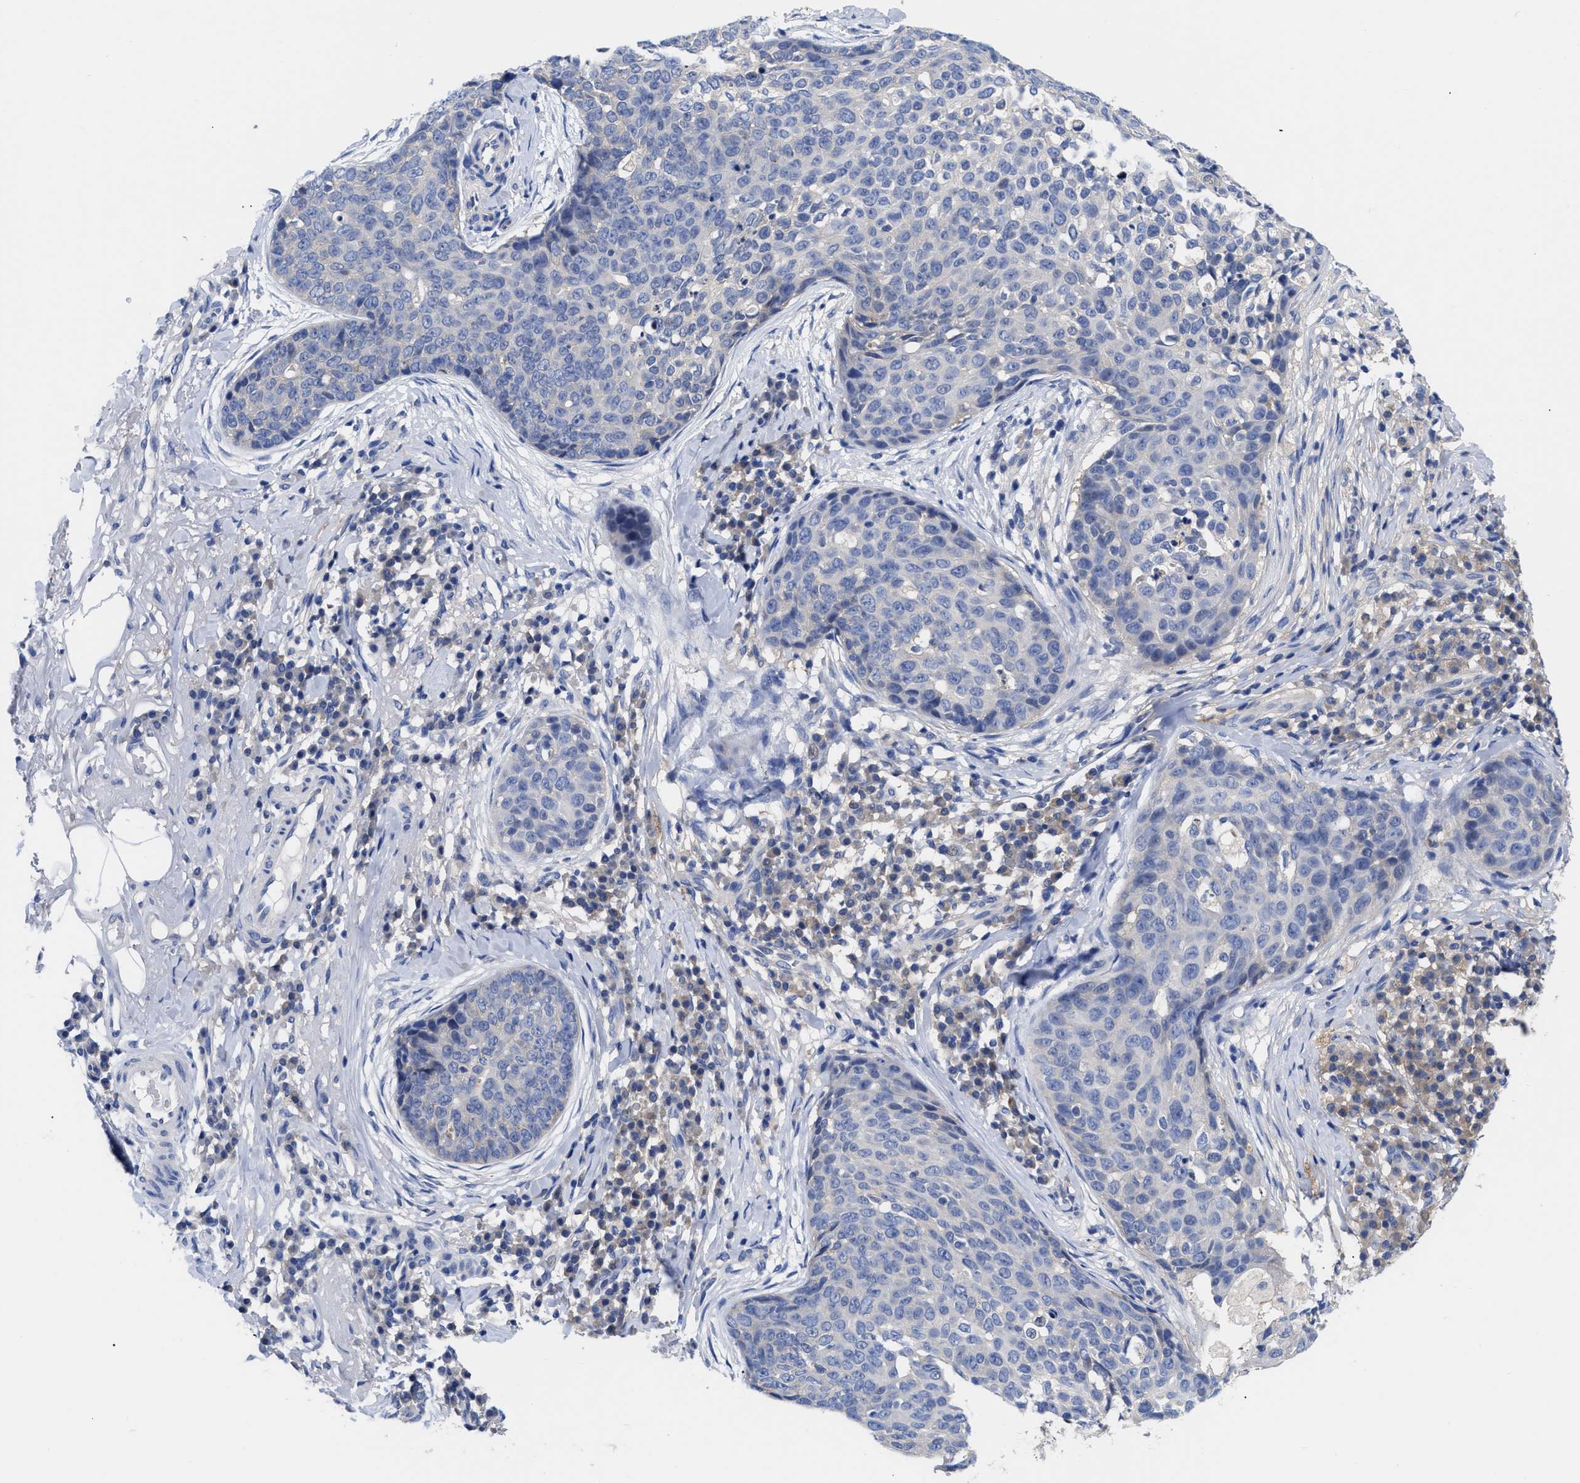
{"staining": {"intensity": "negative", "quantity": "none", "location": "none"}, "tissue": "skin cancer", "cell_type": "Tumor cells", "image_type": "cancer", "snomed": [{"axis": "morphology", "description": "Squamous cell carcinoma in situ, NOS"}, {"axis": "morphology", "description": "Squamous cell carcinoma, NOS"}, {"axis": "topography", "description": "Skin"}], "caption": "High magnification brightfield microscopy of skin cancer stained with DAB (3,3'-diaminobenzidine) (brown) and counterstained with hematoxylin (blue): tumor cells show no significant staining.", "gene": "RBKS", "patient": {"sex": "male", "age": 93}}